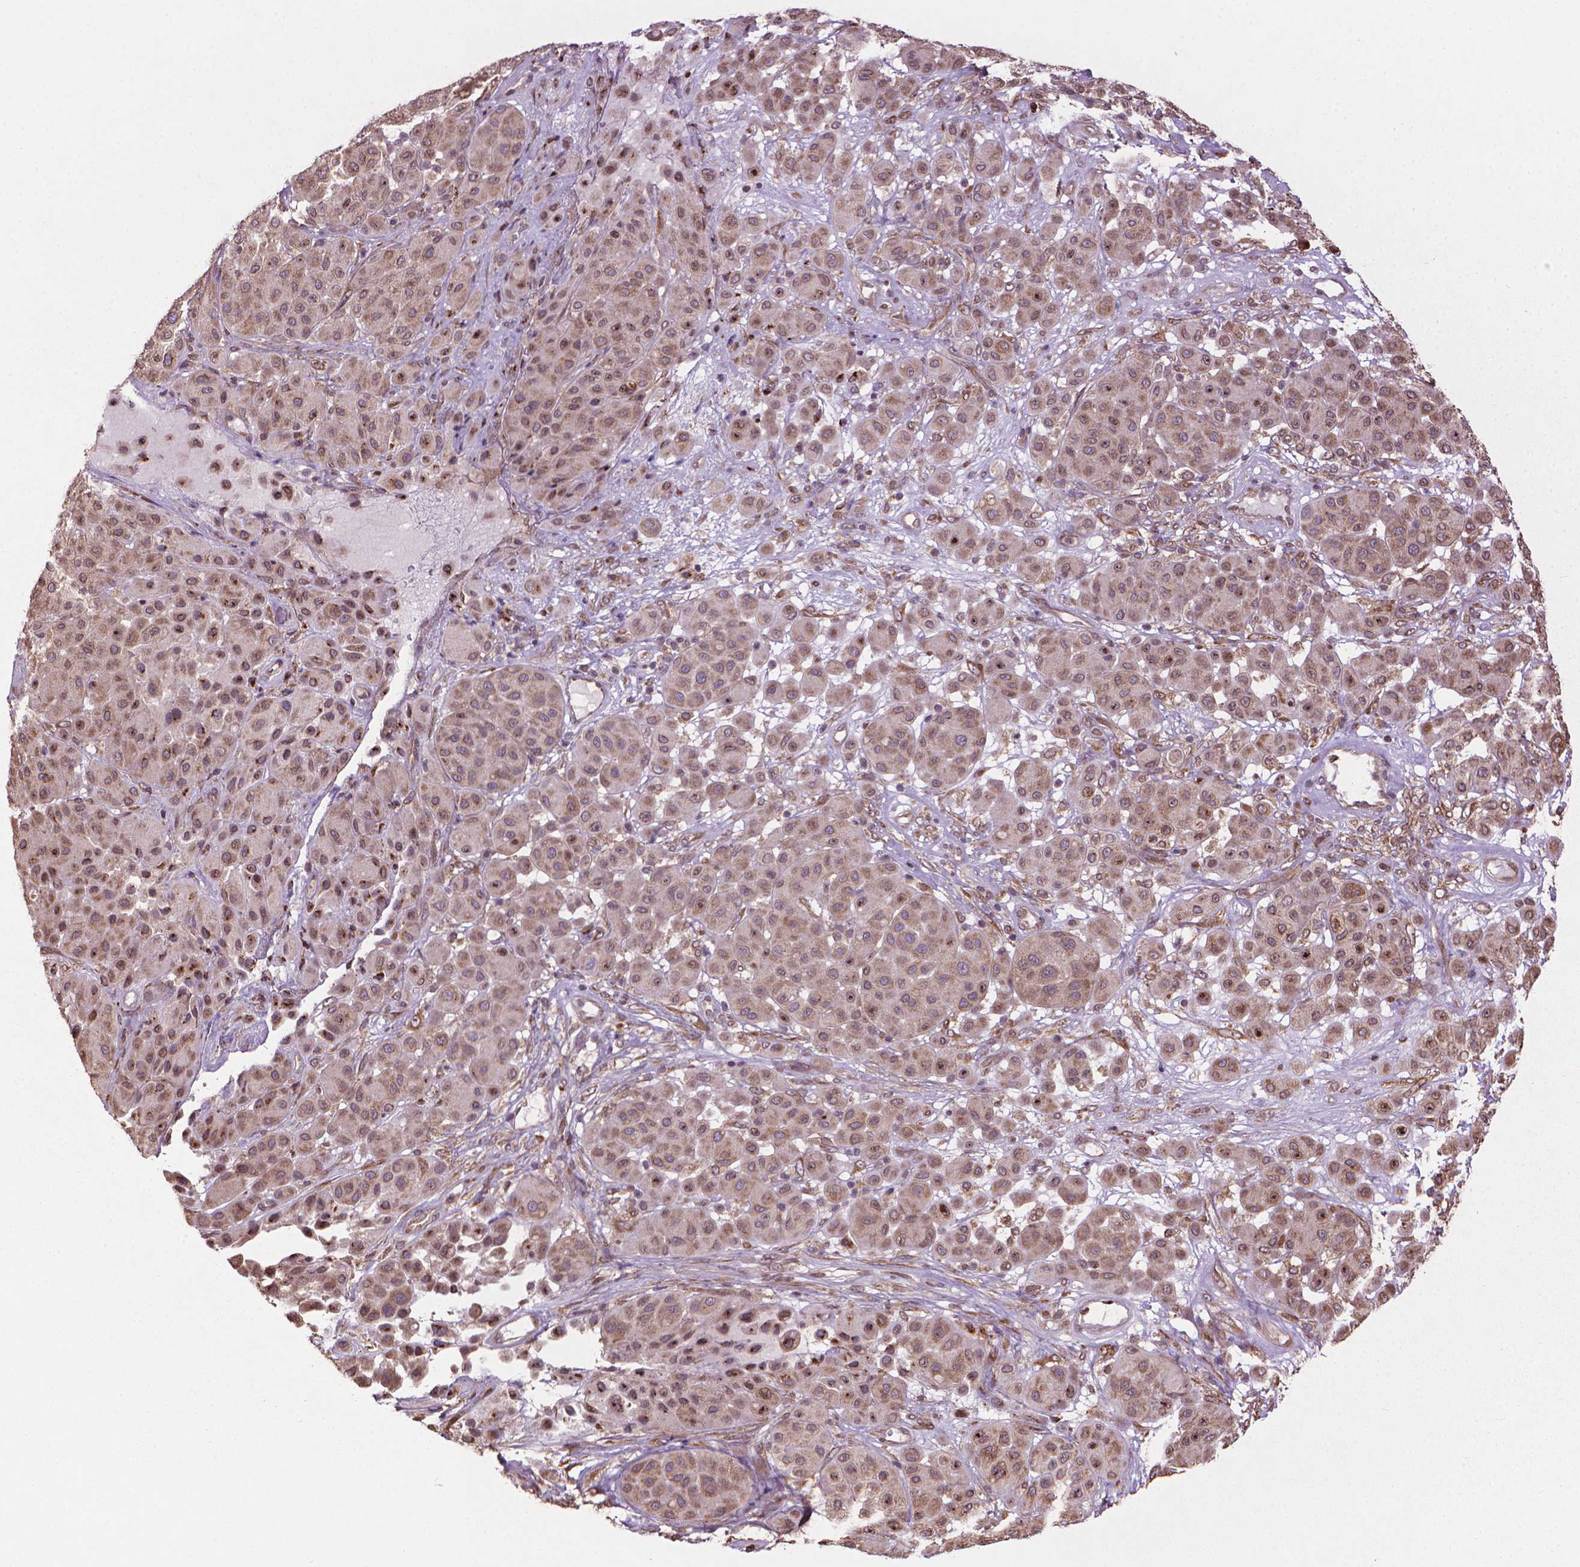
{"staining": {"intensity": "moderate", "quantity": ">75%", "location": "cytoplasmic/membranous"}, "tissue": "melanoma", "cell_type": "Tumor cells", "image_type": "cancer", "snomed": [{"axis": "morphology", "description": "Malignant melanoma, Metastatic site"}, {"axis": "topography", "description": "Smooth muscle"}], "caption": "IHC of human melanoma demonstrates medium levels of moderate cytoplasmic/membranous staining in approximately >75% of tumor cells.", "gene": "GAS1", "patient": {"sex": "male", "age": 41}}